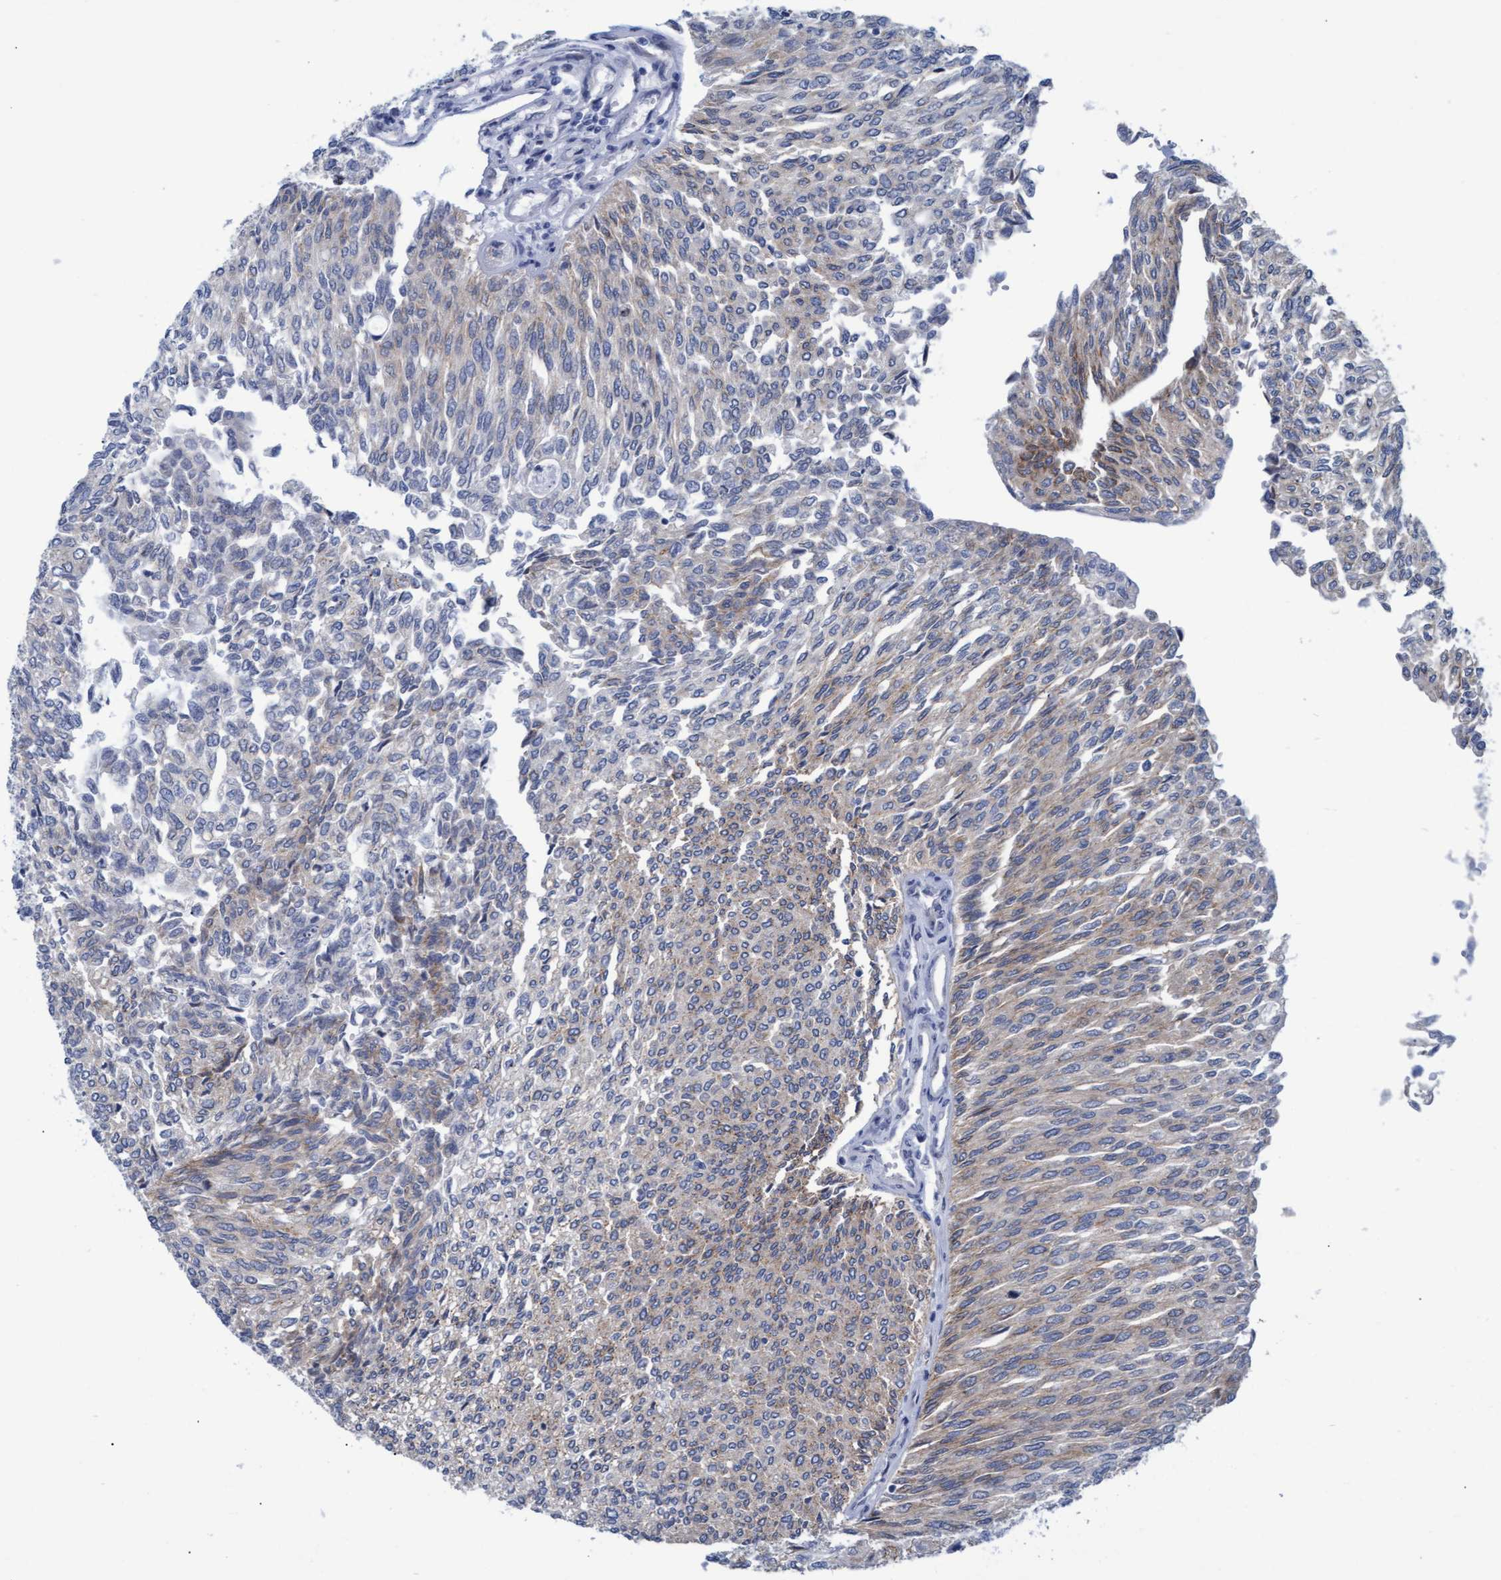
{"staining": {"intensity": "weak", "quantity": "25%-75%", "location": "cytoplasmic/membranous"}, "tissue": "urothelial cancer", "cell_type": "Tumor cells", "image_type": "cancer", "snomed": [{"axis": "morphology", "description": "Urothelial carcinoma, Low grade"}, {"axis": "topography", "description": "Urinary bladder"}], "caption": "A low amount of weak cytoplasmic/membranous expression is identified in approximately 25%-75% of tumor cells in urothelial carcinoma (low-grade) tissue.", "gene": "SSTR3", "patient": {"sex": "female", "age": 79}}